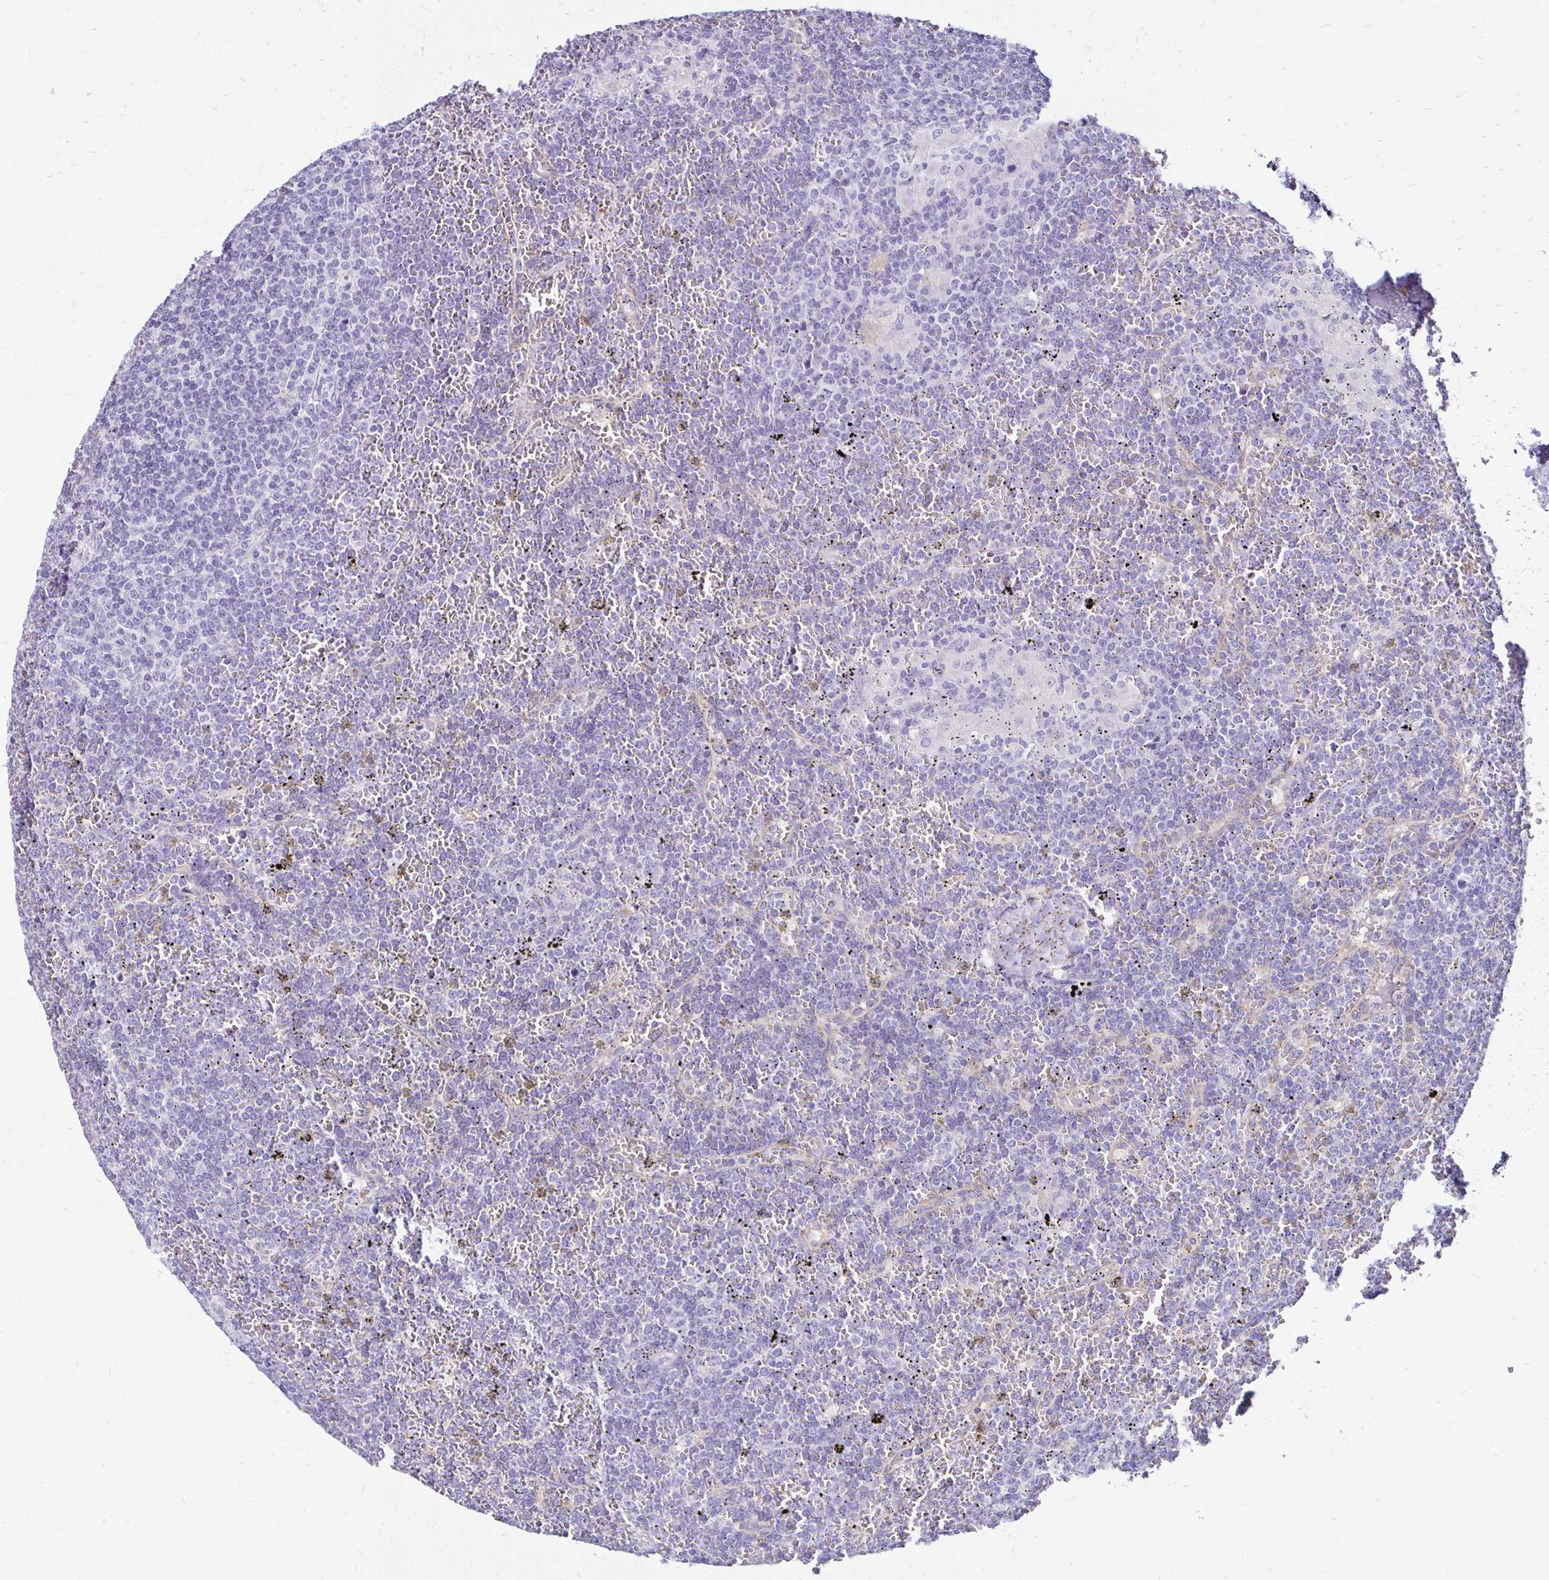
{"staining": {"intensity": "negative", "quantity": "none", "location": "none"}, "tissue": "lymphoma", "cell_type": "Tumor cells", "image_type": "cancer", "snomed": [{"axis": "morphology", "description": "Malignant lymphoma, non-Hodgkin's type, Low grade"}, {"axis": "topography", "description": "Spleen"}], "caption": "A photomicrograph of malignant lymphoma, non-Hodgkin's type (low-grade) stained for a protein displays no brown staining in tumor cells.", "gene": "KCNT1", "patient": {"sex": "female", "age": 19}}